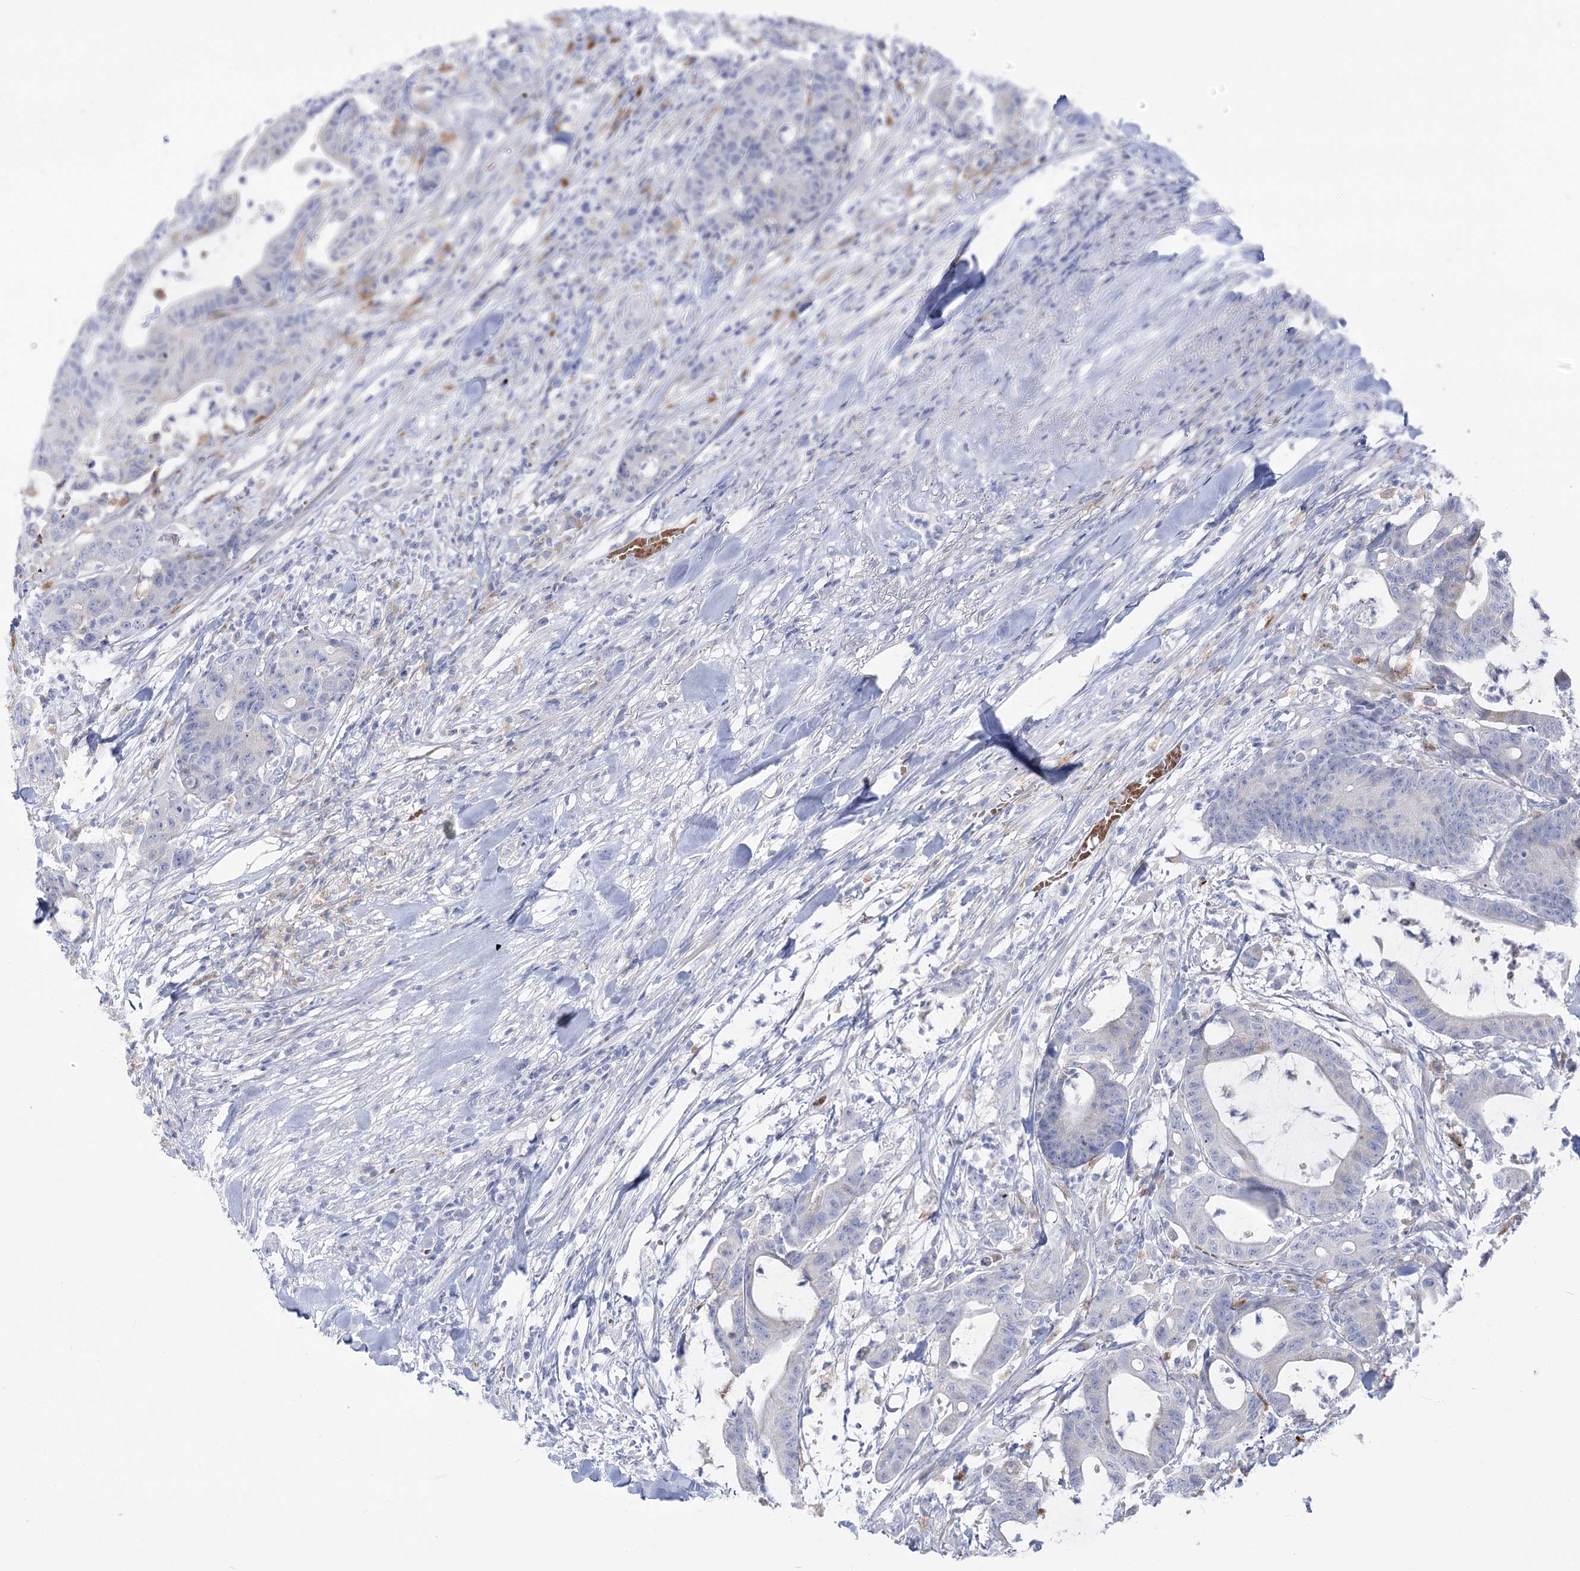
{"staining": {"intensity": "negative", "quantity": "none", "location": "none"}, "tissue": "colorectal cancer", "cell_type": "Tumor cells", "image_type": "cancer", "snomed": [{"axis": "morphology", "description": "Adenocarcinoma, NOS"}, {"axis": "topography", "description": "Colon"}], "caption": "Tumor cells show no significant expression in colorectal cancer (adenocarcinoma).", "gene": "SIAE", "patient": {"sex": "female", "age": 84}}